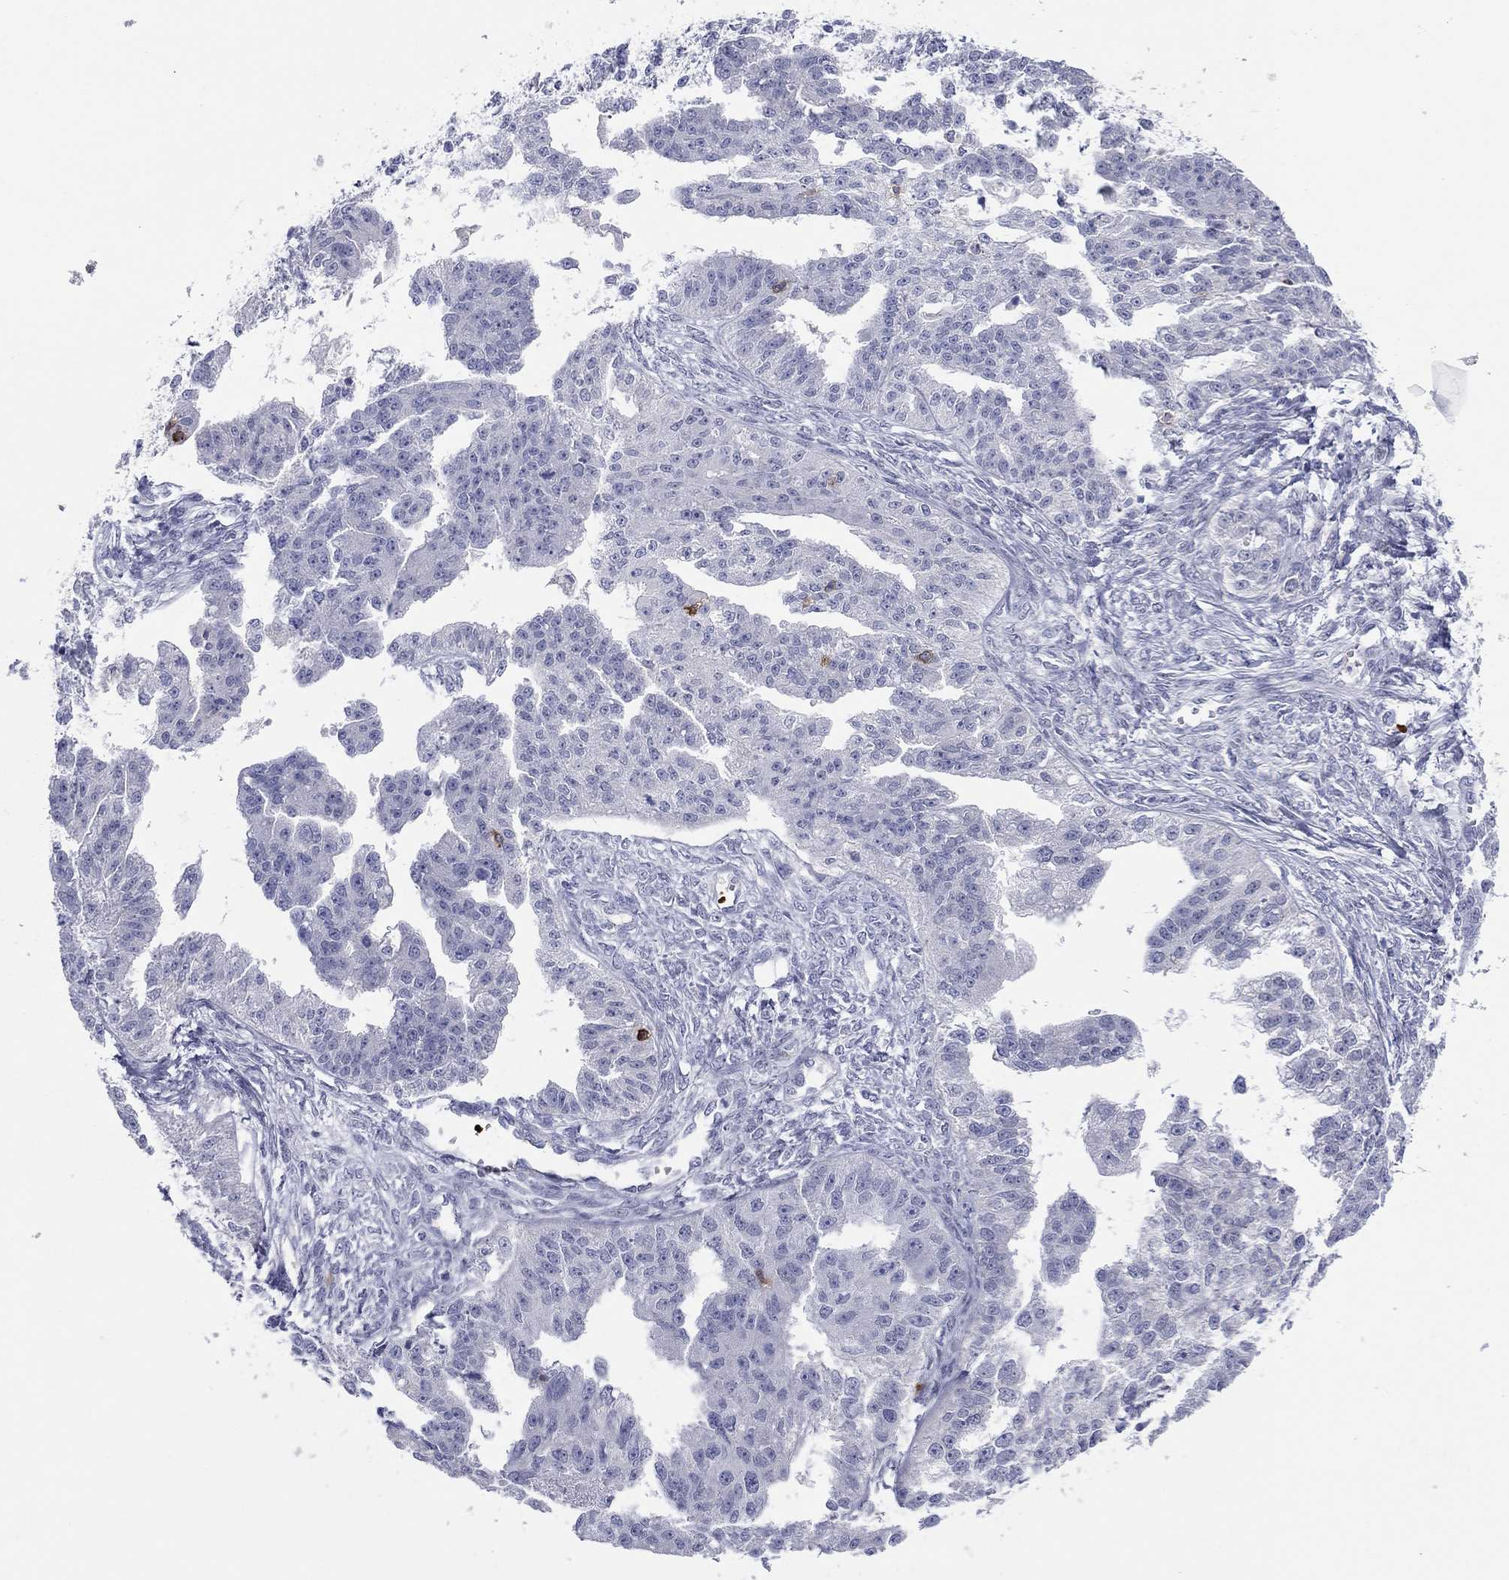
{"staining": {"intensity": "negative", "quantity": "none", "location": "none"}, "tissue": "ovarian cancer", "cell_type": "Tumor cells", "image_type": "cancer", "snomed": [{"axis": "morphology", "description": "Cystadenocarcinoma, serous, NOS"}, {"axis": "topography", "description": "Ovary"}], "caption": "This is a micrograph of immunohistochemistry staining of ovarian cancer, which shows no expression in tumor cells.", "gene": "ITGAE", "patient": {"sex": "female", "age": 58}}